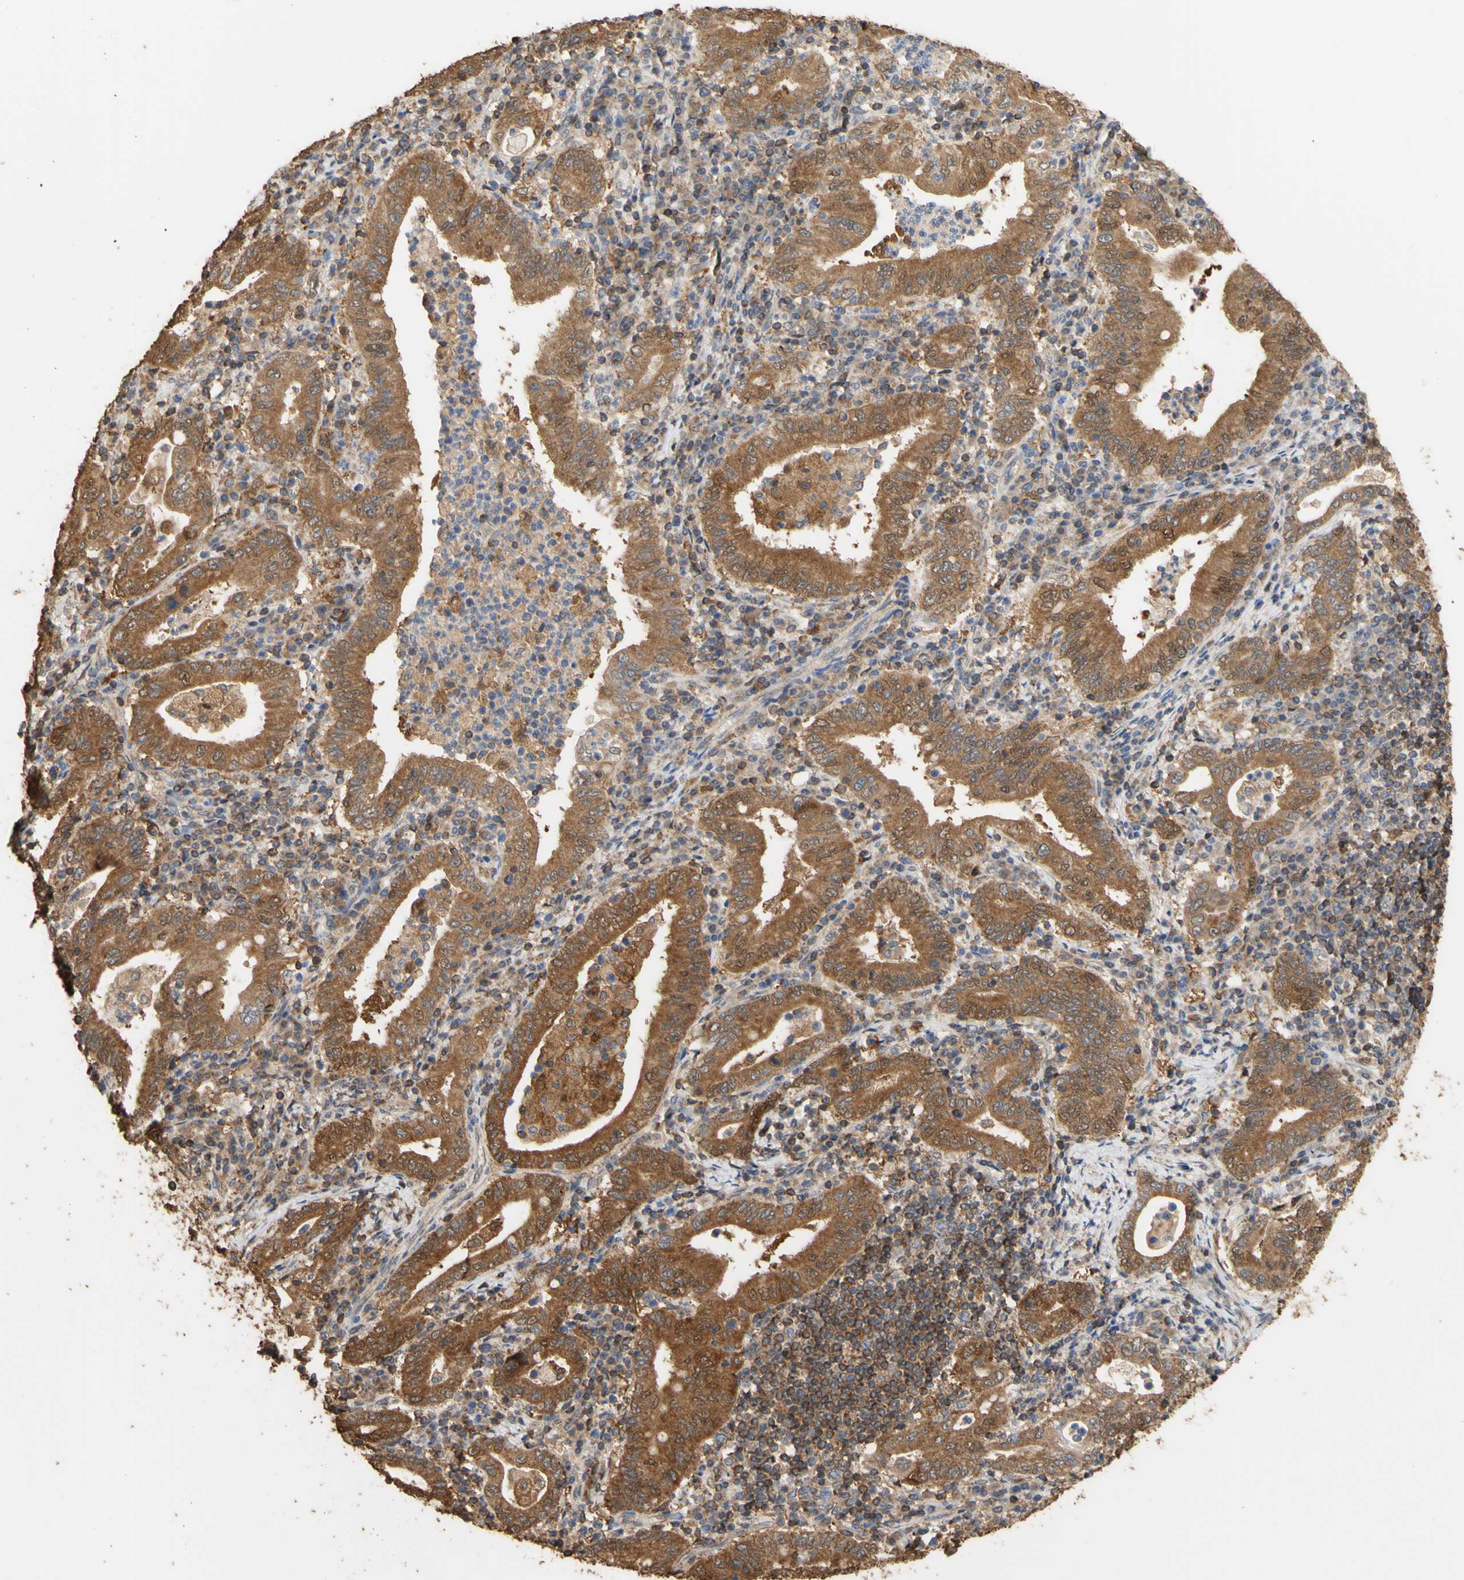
{"staining": {"intensity": "moderate", "quantity": ">75%", "location": "cytoplasmic/membranous"}, "tissue": "stomach cancer", "cell_type": "Tumor cells", "image_type": "cancer", "snomed": [{"axis": "morphology", "description": "Normal tissue, NOS"}, {"axis": "morphology", "description": "Adenocarcinoma, NOS"}, {"axis": "topography", "description": "Esophagus"}, {"axis": "topography", "description": "Stomach, upper"}, {"axis": "topography", "description": "Peripheral nerve tissue"}], "caption": "Immunohistochemical staining of human stomach cancer (adenocarcinoma) shows medium levels of moderate cytoplasmic/membranous protein positivity in approximately >75% of tumor cells. The staining was performed using DAB (3,3'-diaminobenzidine) to visualize the protein expression in brown, while the nuclei were stained in blue with hematoxylin (Magnification: 20x).", "gene": "ALDH9A1", "patient": {"sex": "male", "age": 62}}